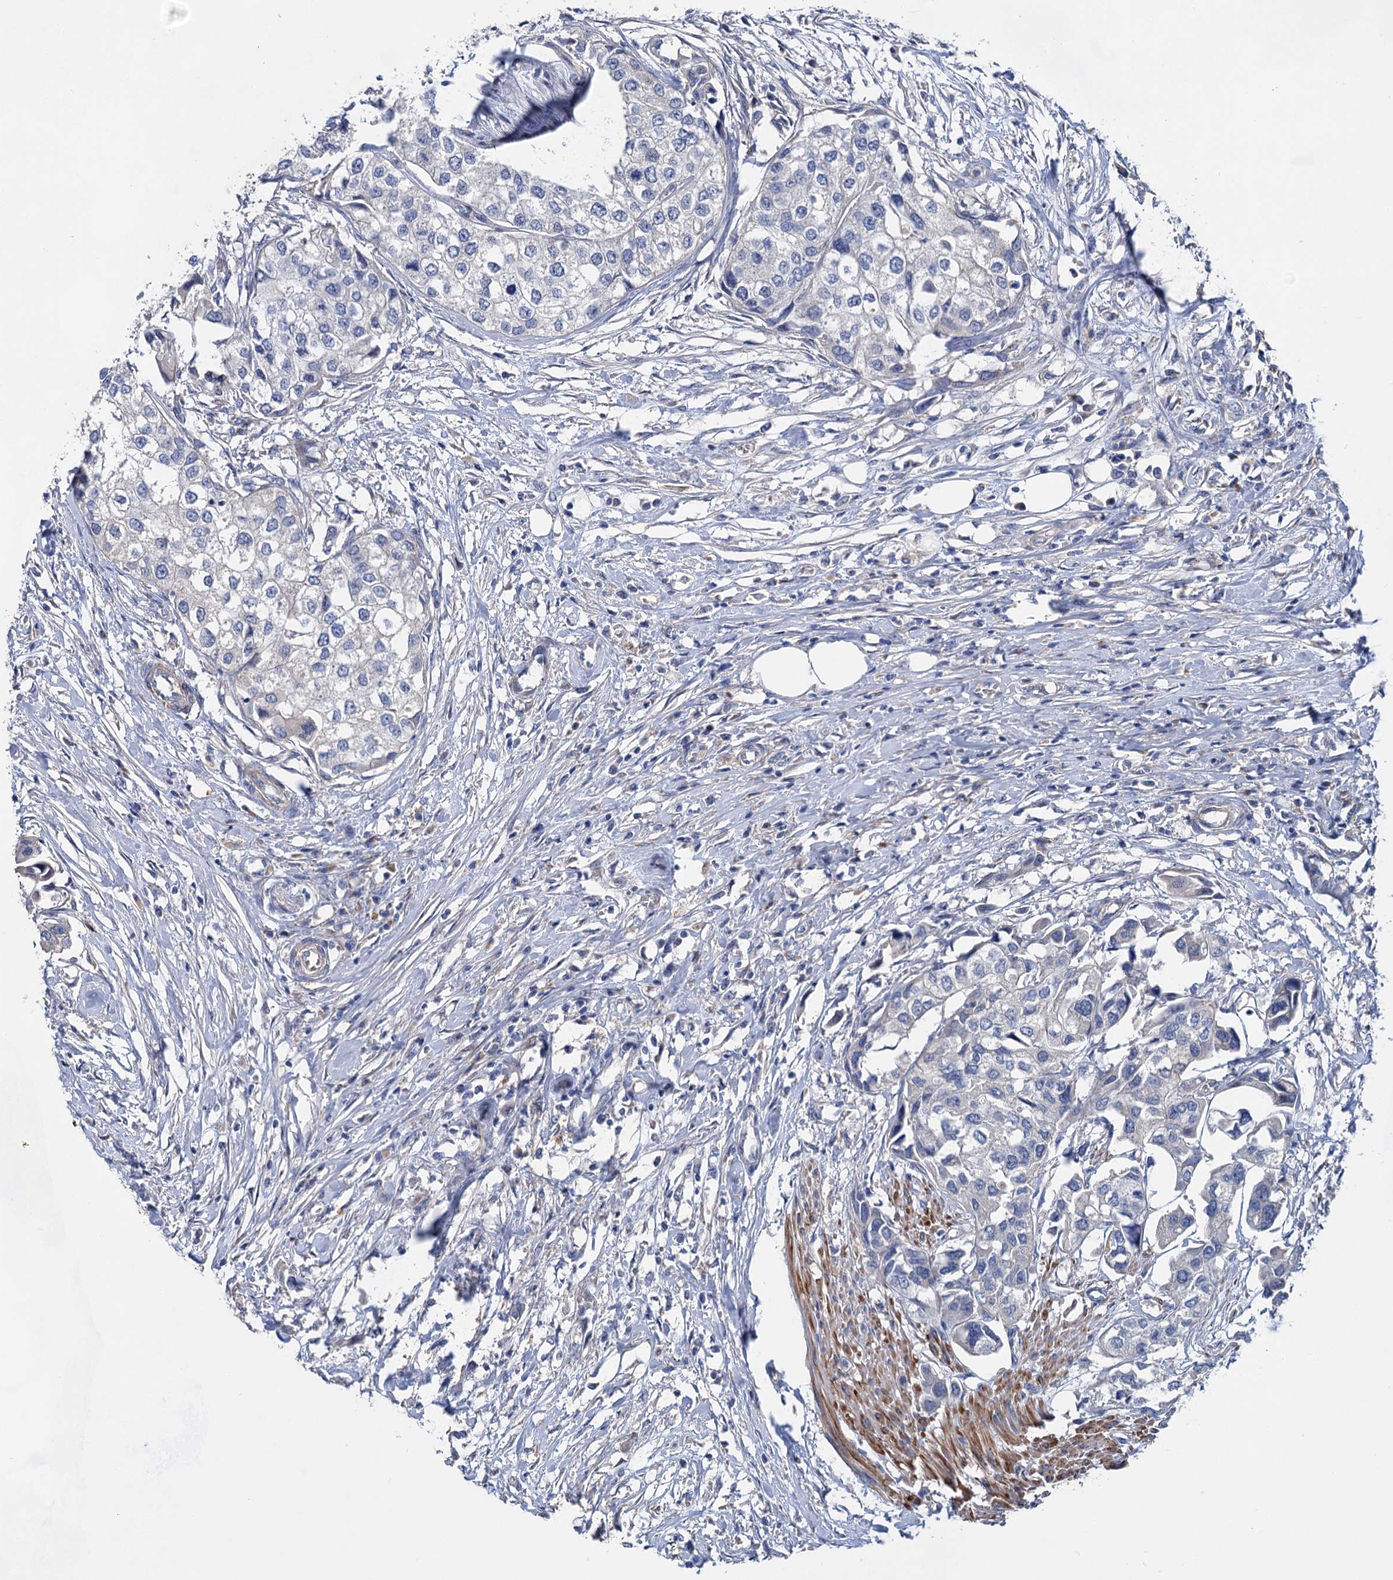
{"staining": {"intensity": "negative", "quantity": "none", "location": "none"}, "tissue": "urothelial cancer", "cell_type": "Tumor cells", "image_type": "cancer", "snomed": [{"axis": "morphology", "description": "Urothelial carcinoma, High grade"}, {"axis": "topography", "description": "Urinary bladder"}], "caption": "IHC photomicrograph of neoplastic tissue: urothelial cancer stained with DAB (3,3'-diaminobenzidine) reveals no significant protein staining in tumor cells.", "gene": "GPR155", "patient": {"sex": "male", "age": 64}}